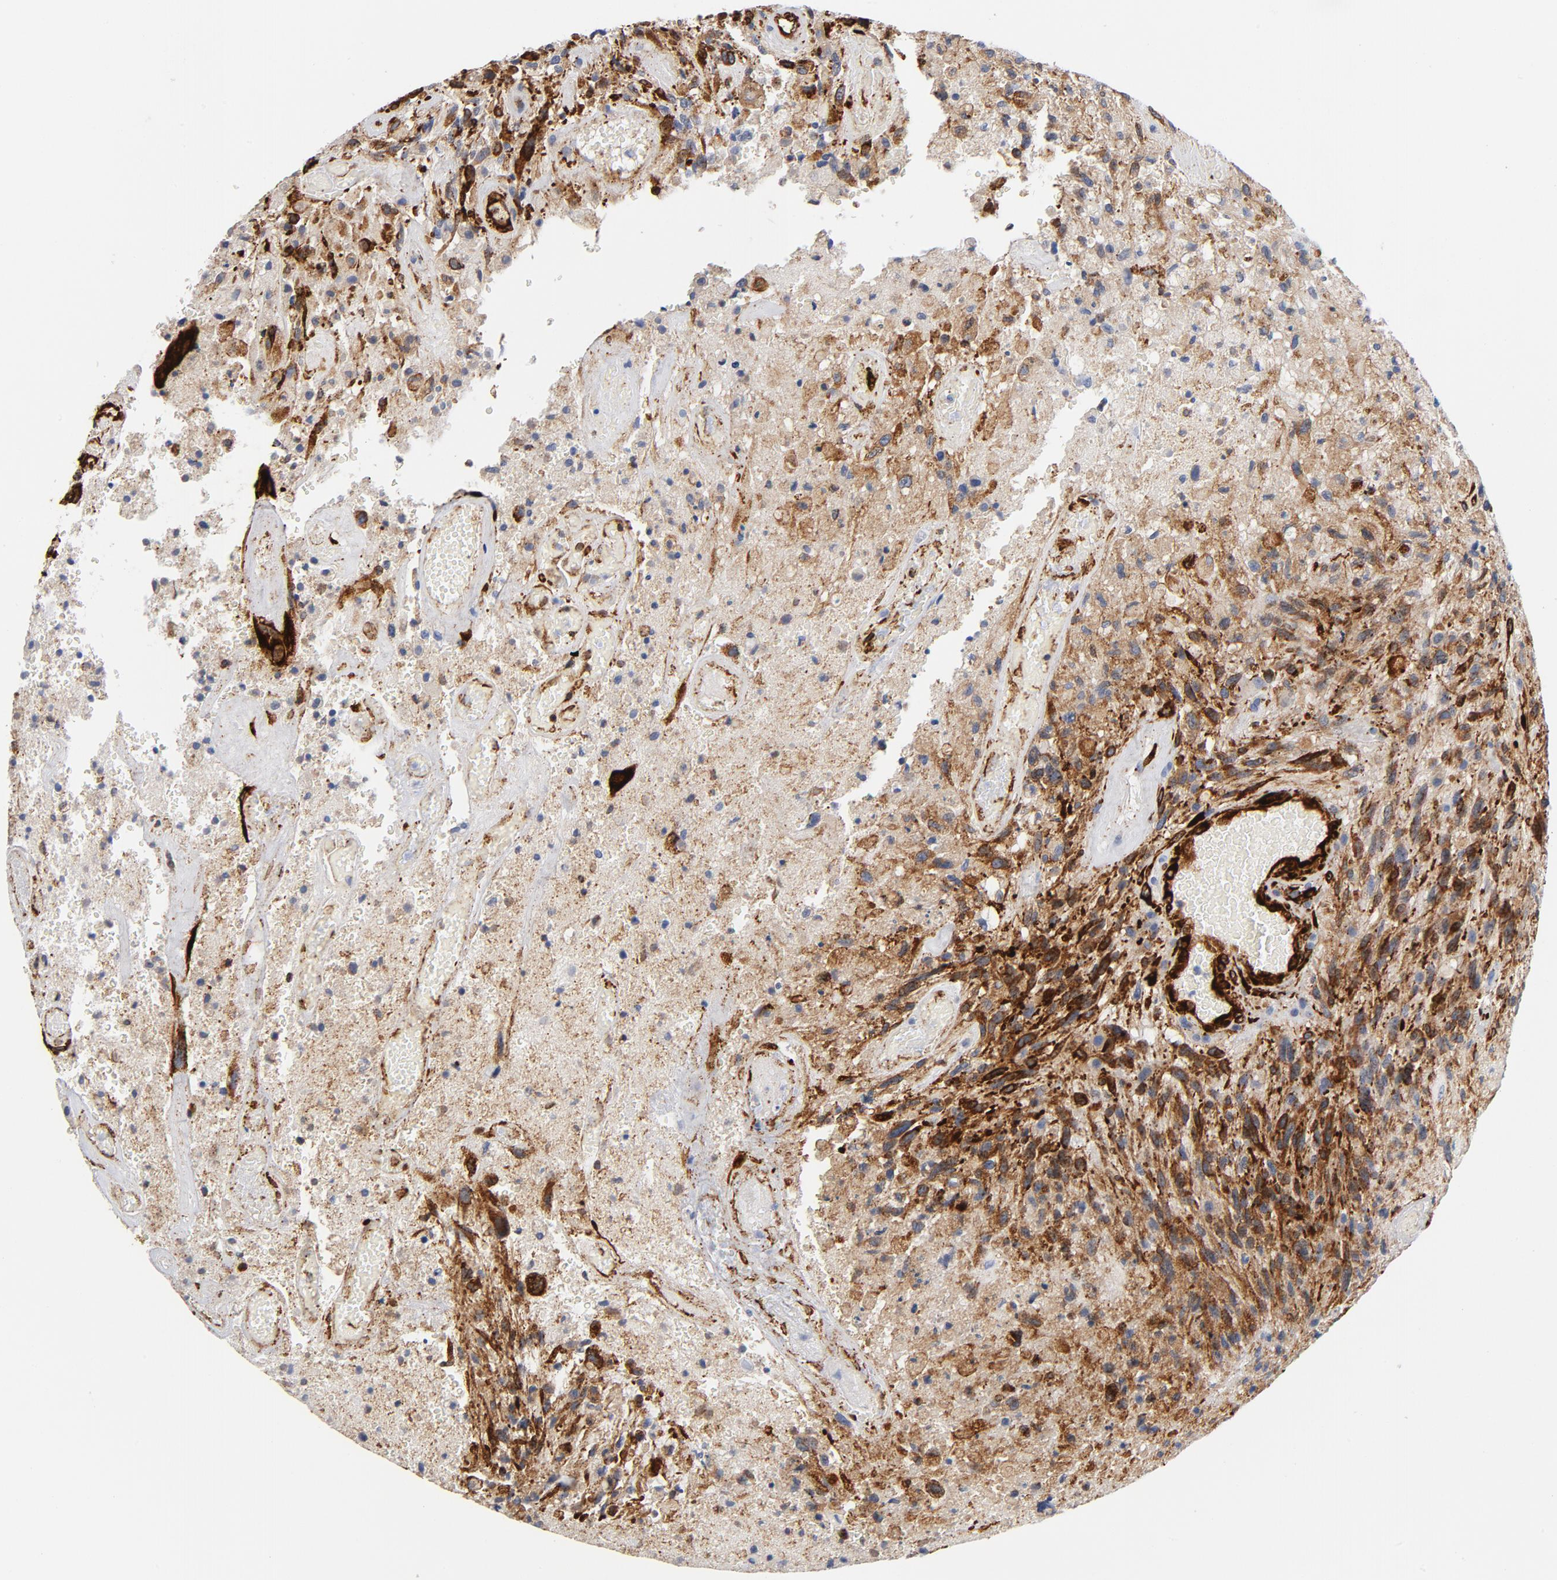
{"staining": {"intensity": "strong", "quantity": ">75%", "location": "cytoplasmic/membranous"}, "tissue": "glioma", "cell_type": "Tumor cells", "image_type": "cancer", "snomed": [{"axis": "morphology", "description": "Normal tissue, NOS"}, {"axis": "morphology", "description": "Glioma, malignant, High grade"}, {"axis": "topography", "description": "Cerebral cortex"}], "caption": "The histopathology image reveals immunohistochemical staining of malignant high-grade glioma. There is strong cytoplasmic/membranous staining is present in approximately >75% of tumor cells.", "gene": "SERPINH1", "patient": {"sex": "male", "age": 75}}